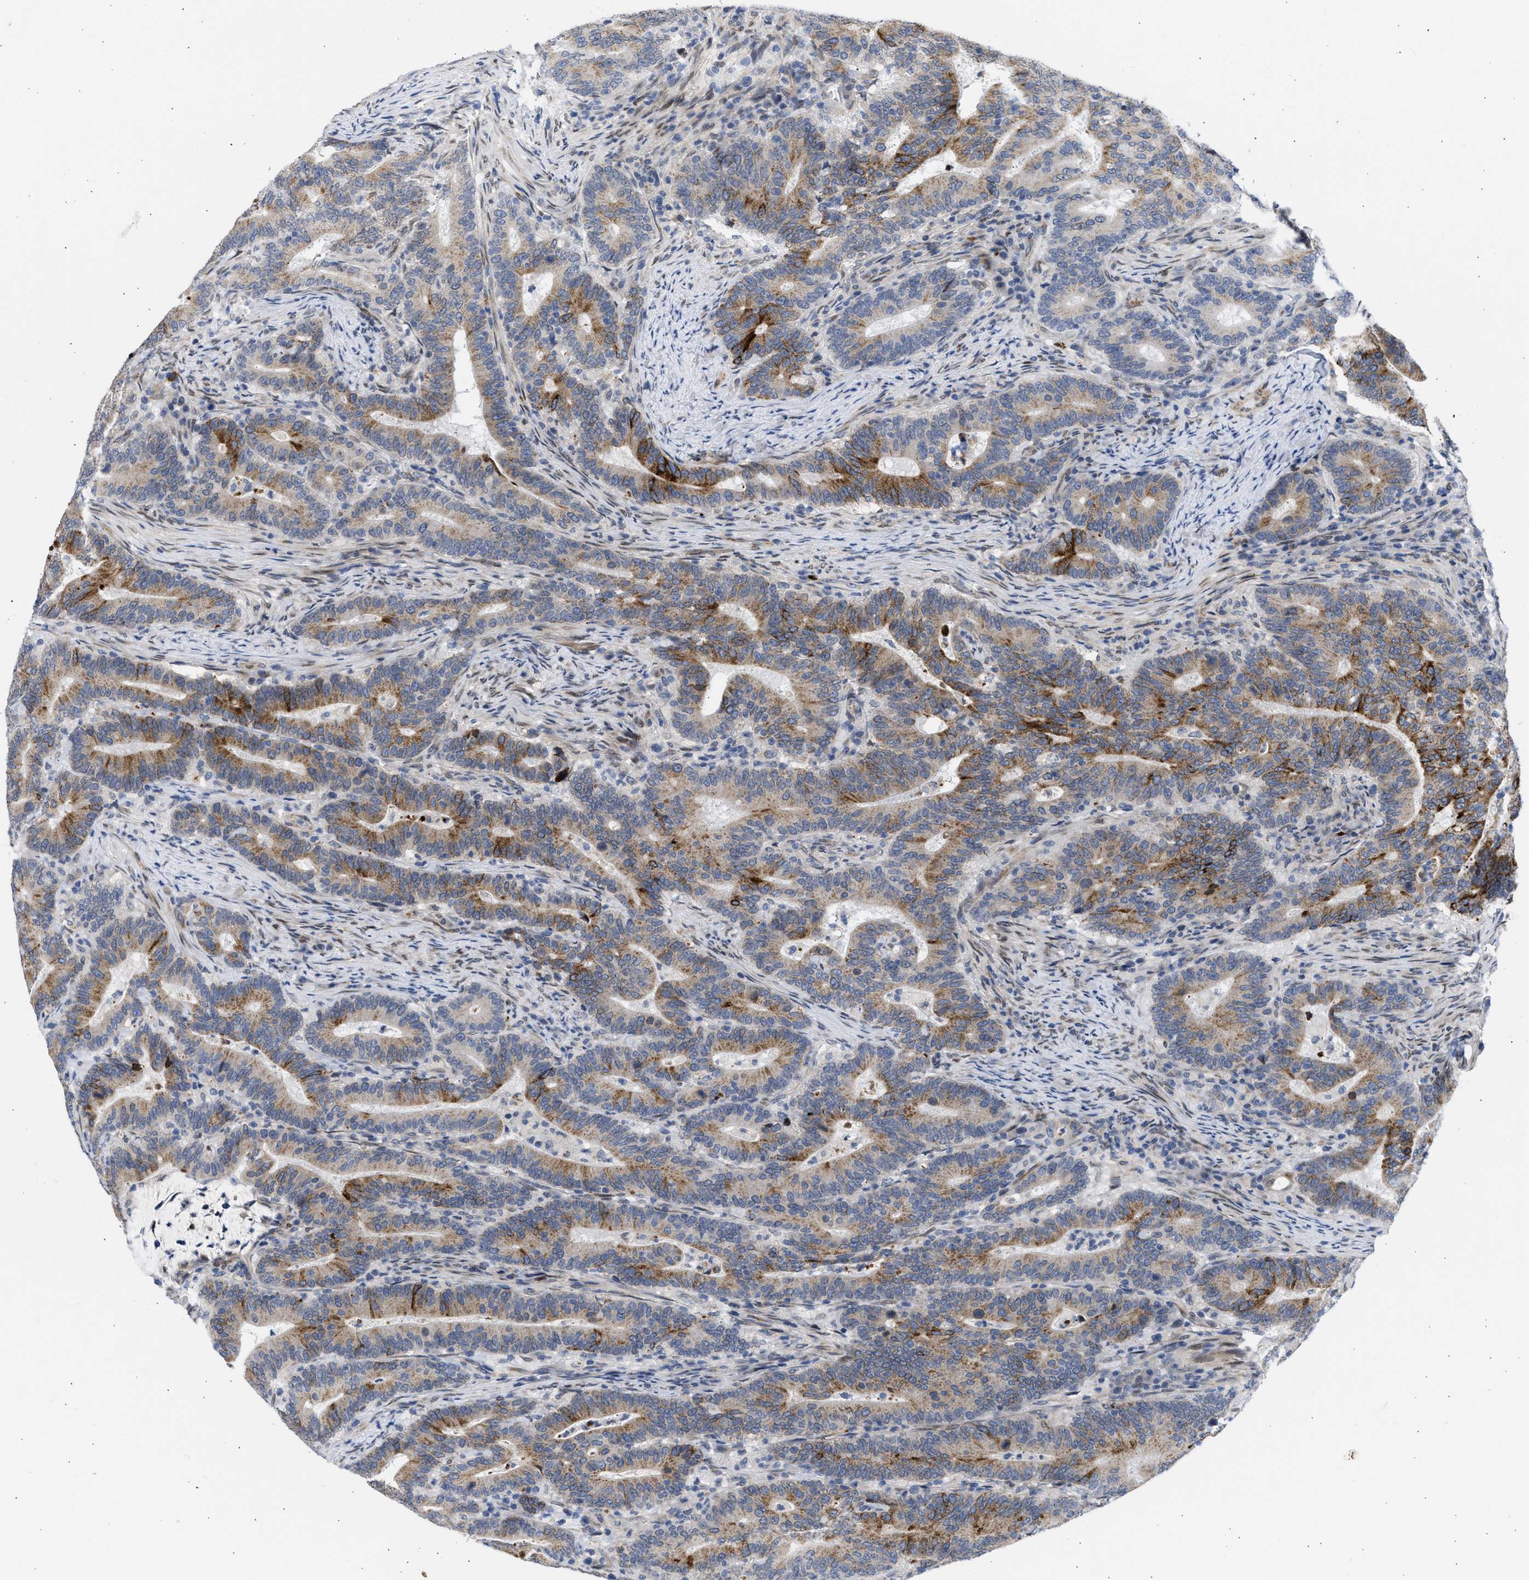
{"staining": {"intensity": "moderate", "quantity": "25%-75%", "location": "cytoplasmic/membranous"}, "tissue": "colorectal cancer", "cell_type": "Tumor cells", "image_type": "cancer", "snomed": [{"axis": "morphology", "description": "Adenocarcinoma, NOS"}, {"axis": "topography", "description": "Colon"}], "caption": "This photomicrograph exhibits immunohistochemistry staining of human colorectal adenocarcinoma, with medium moderate cytoplasmic/membranous positivity in about 25%-75% of tumor cells.", "gene": "NUP35", "patient": {"sex": "female", "age": 66}}